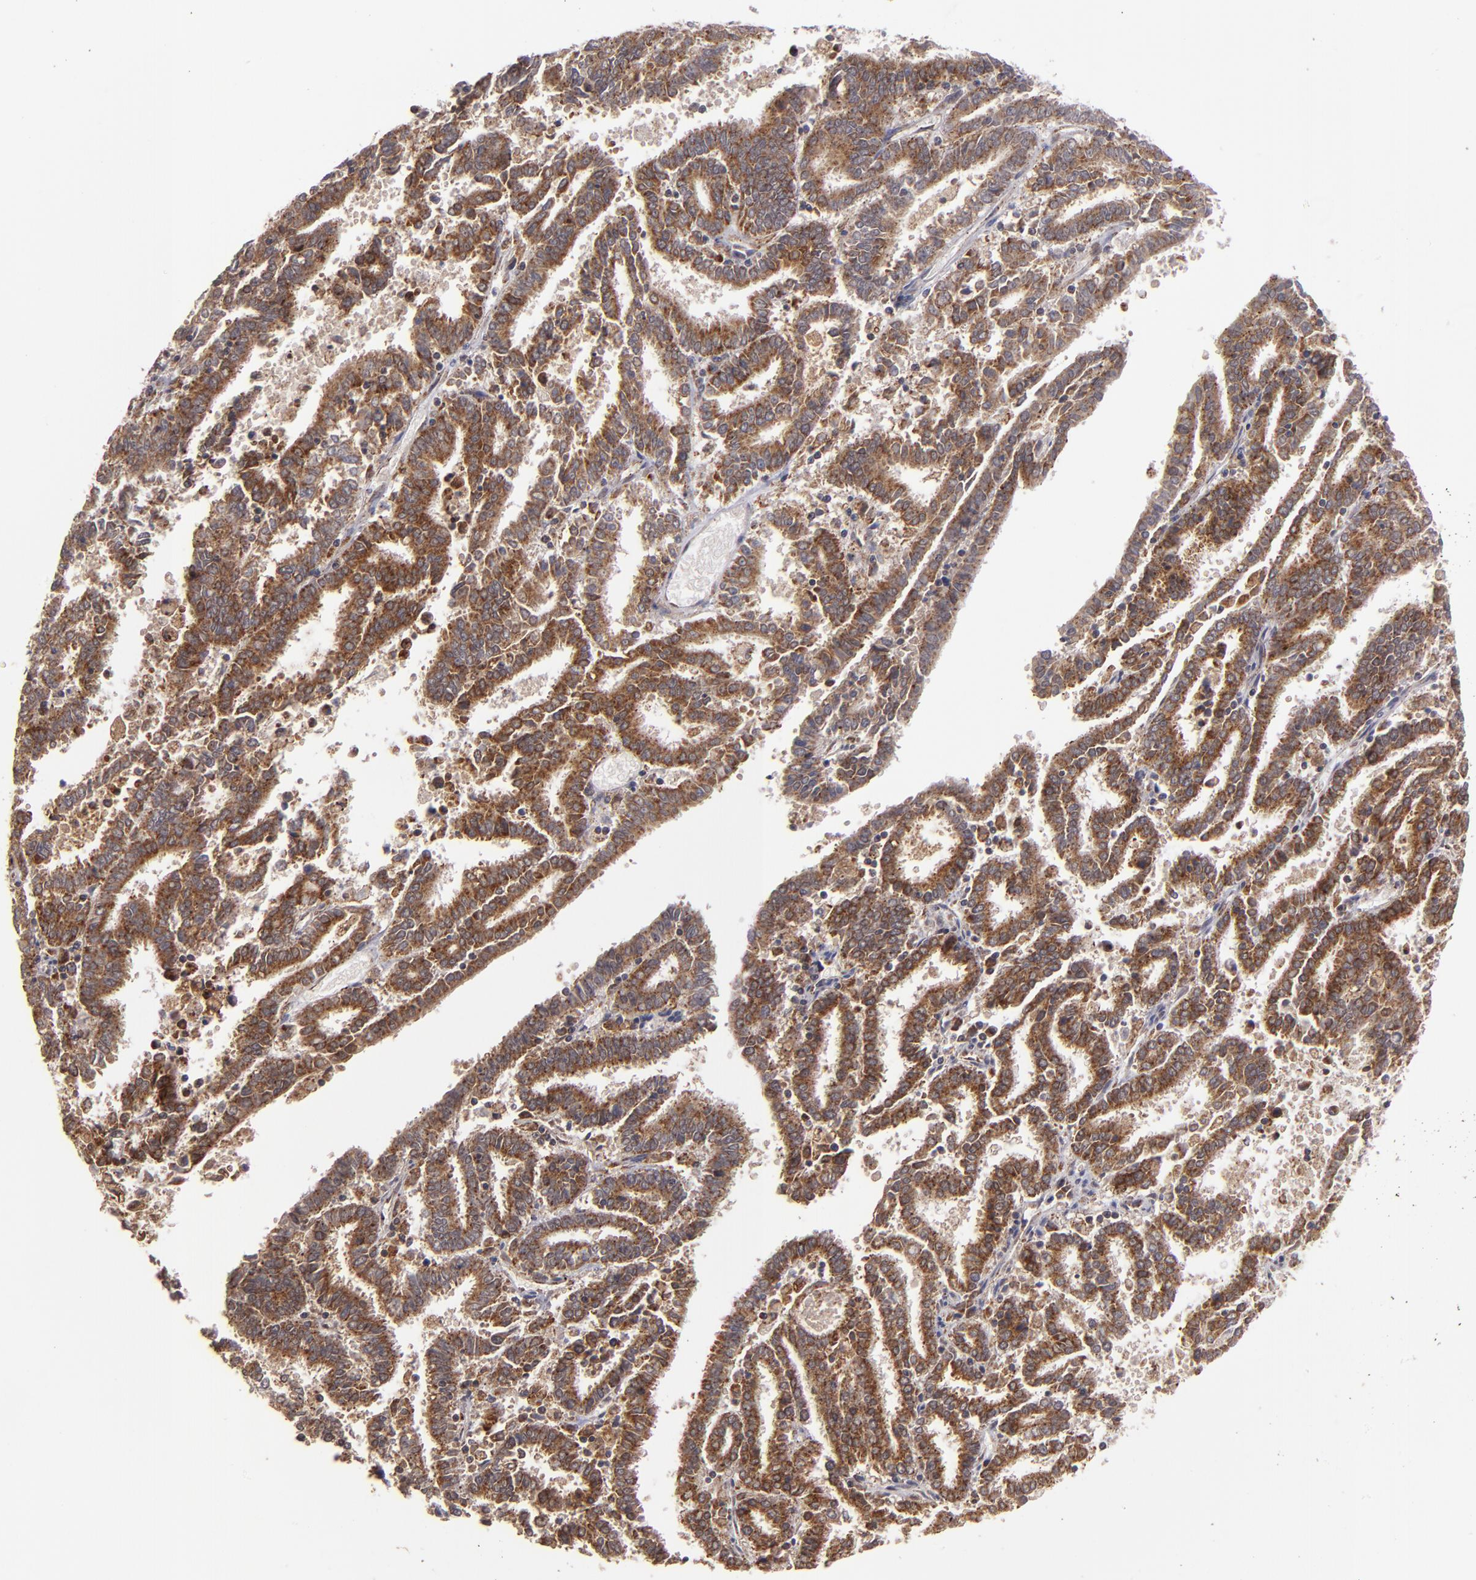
{"staining": {"intensity": "moderate", "quantity": ">75%", "location": "cytoplasmic/membranous"}, "tissue": "endometrial cancer", "cell_type": "Tumor cells", "image_type": "cancer", "snomed": [{"axis": "morphology", "description": "Adenocarcinoma, NOS"}, {"axis": "topography", "description": "Uterus"}], "caption": "Endometrial adenocarcinoma stained with a brown dye reveals moderate cytoplasmic/membranous positive expression in approximately >75% of tumor cells.", "gene": "ZFYVE1", "patient": {"sex": "female", "age": 83}}